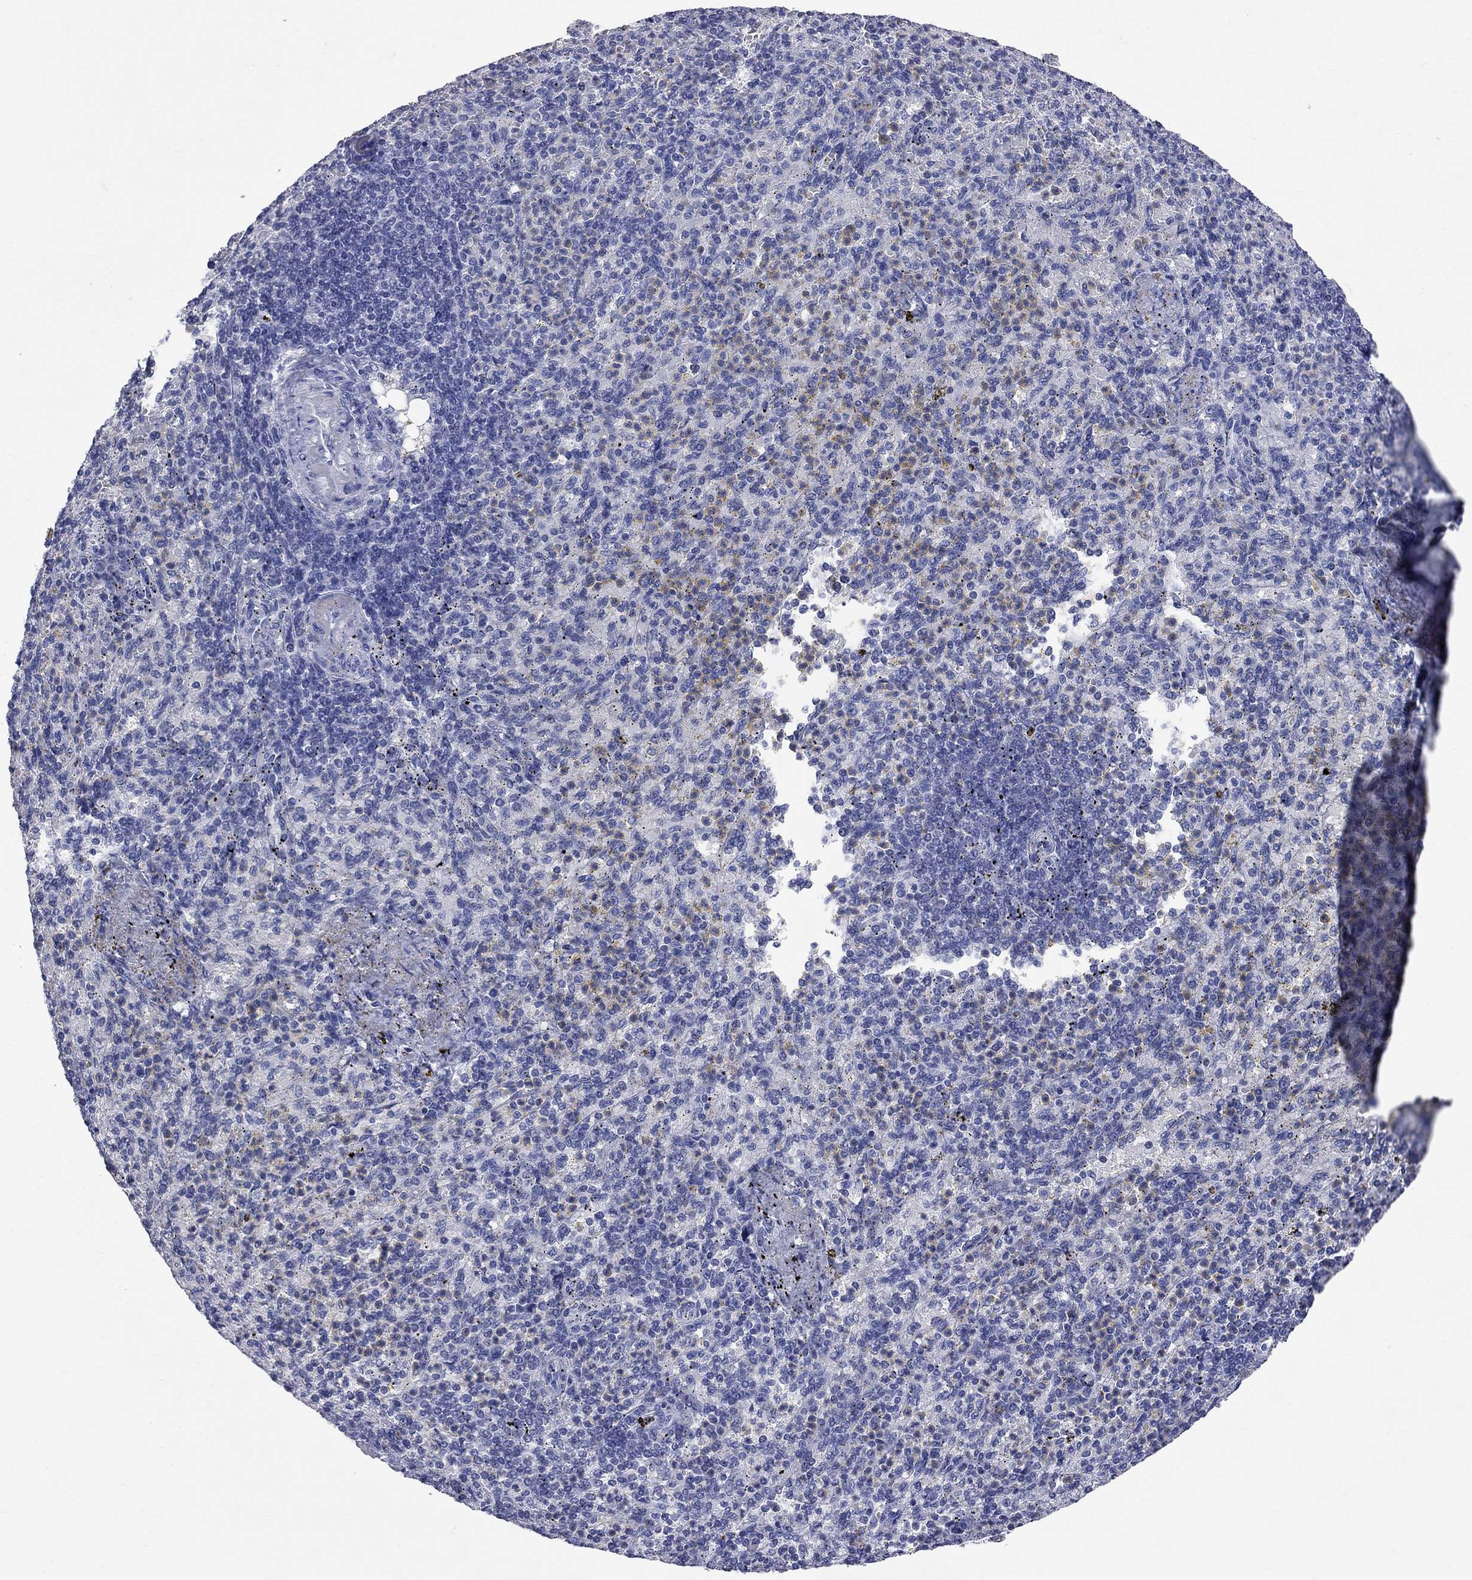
{"staining": {"intensity": "moderate", "quantity": "<25%", "location": "cytoplasmic/membranous"}, "tissue": "spleen", "cell_type": "Cells in red pulp", "image_type": "normal", "snomed": [{"axis": "morphology", "description": "Normal tissue, NOS"}, {"axis": "topography", "description": "Spleen"}], "caption": "Immunohistochemical staining of benign human spleen demonstrates <25% levels of moderate cytoplasmic/membranous protein staining in about <25% of cells in red pulp. (IHC, brightfield microscopy, high magnification).", "gene": "FAM221B", "patient": {"sex": "female", "age": 74}}